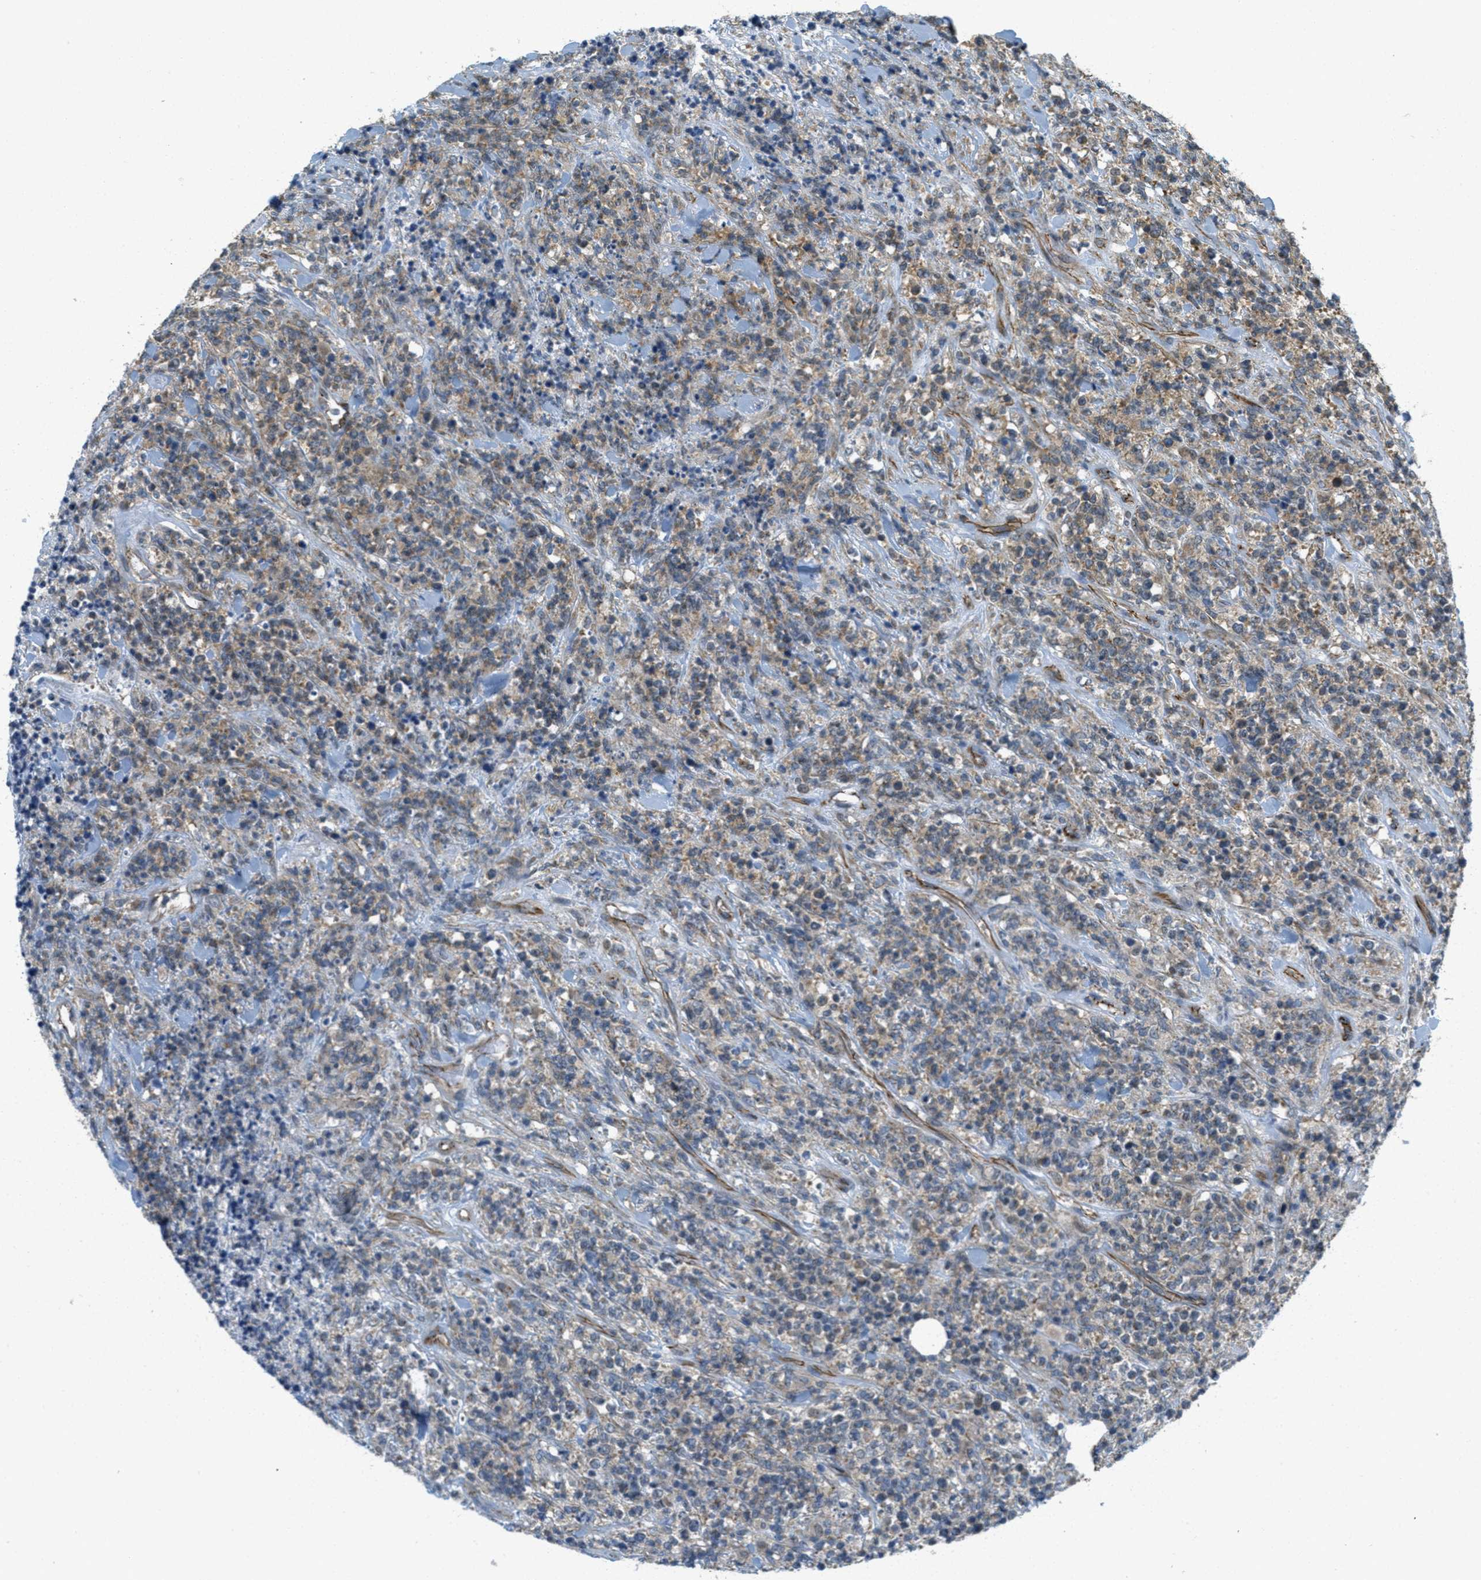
{"staining": {"intensity": "weak", "quantity": ">75%", "location": "cytoplasmic/membranous"}, "tissue": "lymphoma", "cell_type": "Tumor cells", "image_type": "cancer", "snomed": [{"axis": "morphology", "description": "Malignant lymphoma, non-Hodgkin's type, High grade"}, {"axis": "topography", "description": "Soft tissue"}], "caption": "IHC of human malignant lymphoma, non-Hodgkin's type (high-grade) displays low levels of weak cytoplasmic/membranous positivity in approximately >75% of tumor cells.", "gene": "JCAD", "patient": {"sex": "male", "age": 18}}